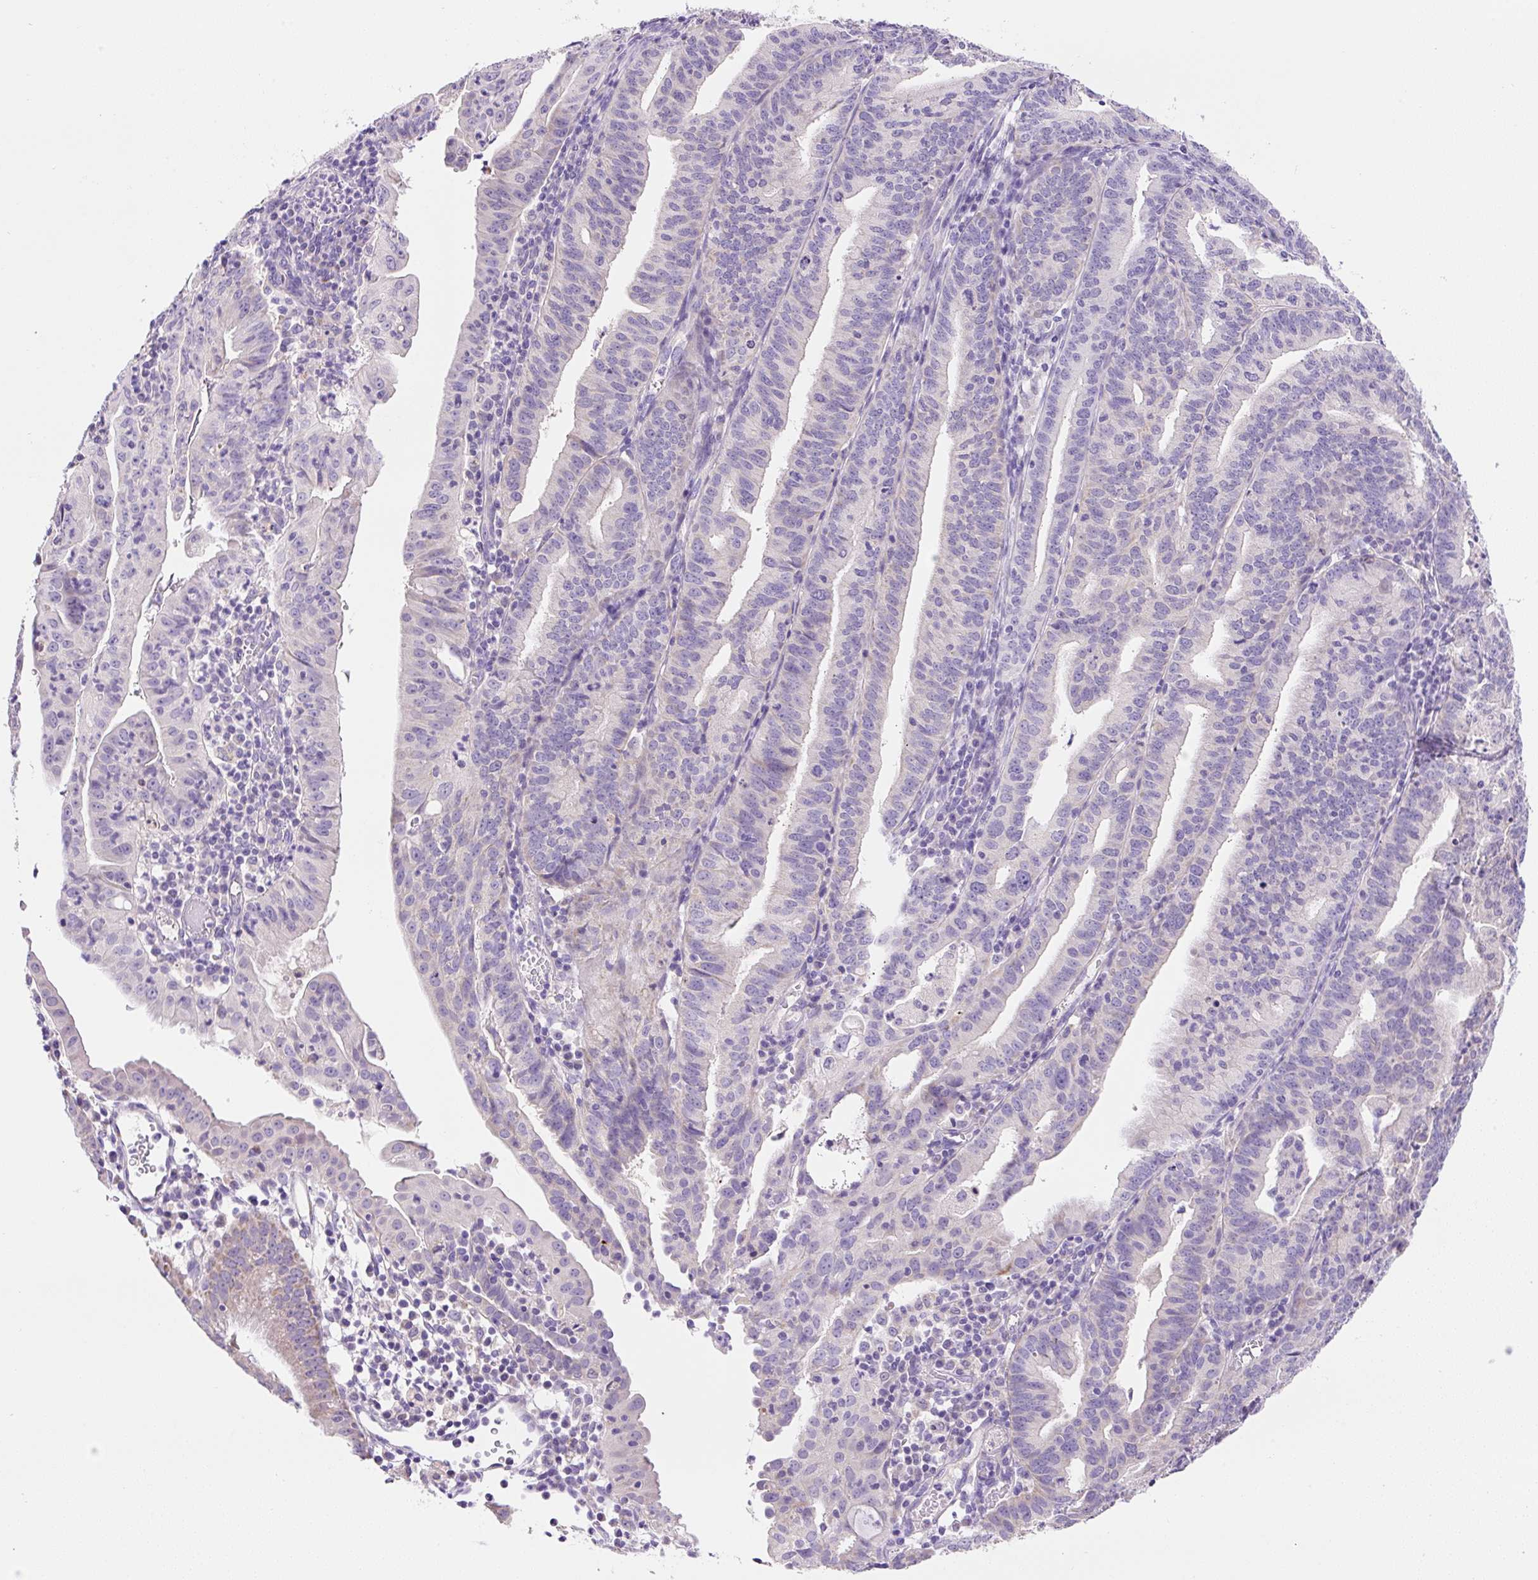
{"staining": {"intensity": "negative", "quantity": "none", "location": "none"}, "tissue": "endometrial cancer", "cell_type": "Tumor cells", "image_type": "cancer", "snomed": [{"axis": "morphology", "description": "Adenocarcinoma, NOS"}, {"axis": "topography", "description": "Endometrium"}], "caption": "This is an IHC image of human endometrial cancer (adenocarcinoma). There is no expression in tumor cells.", "gene": "NDST3", "patient": {"sex": "female", "age": 60}}